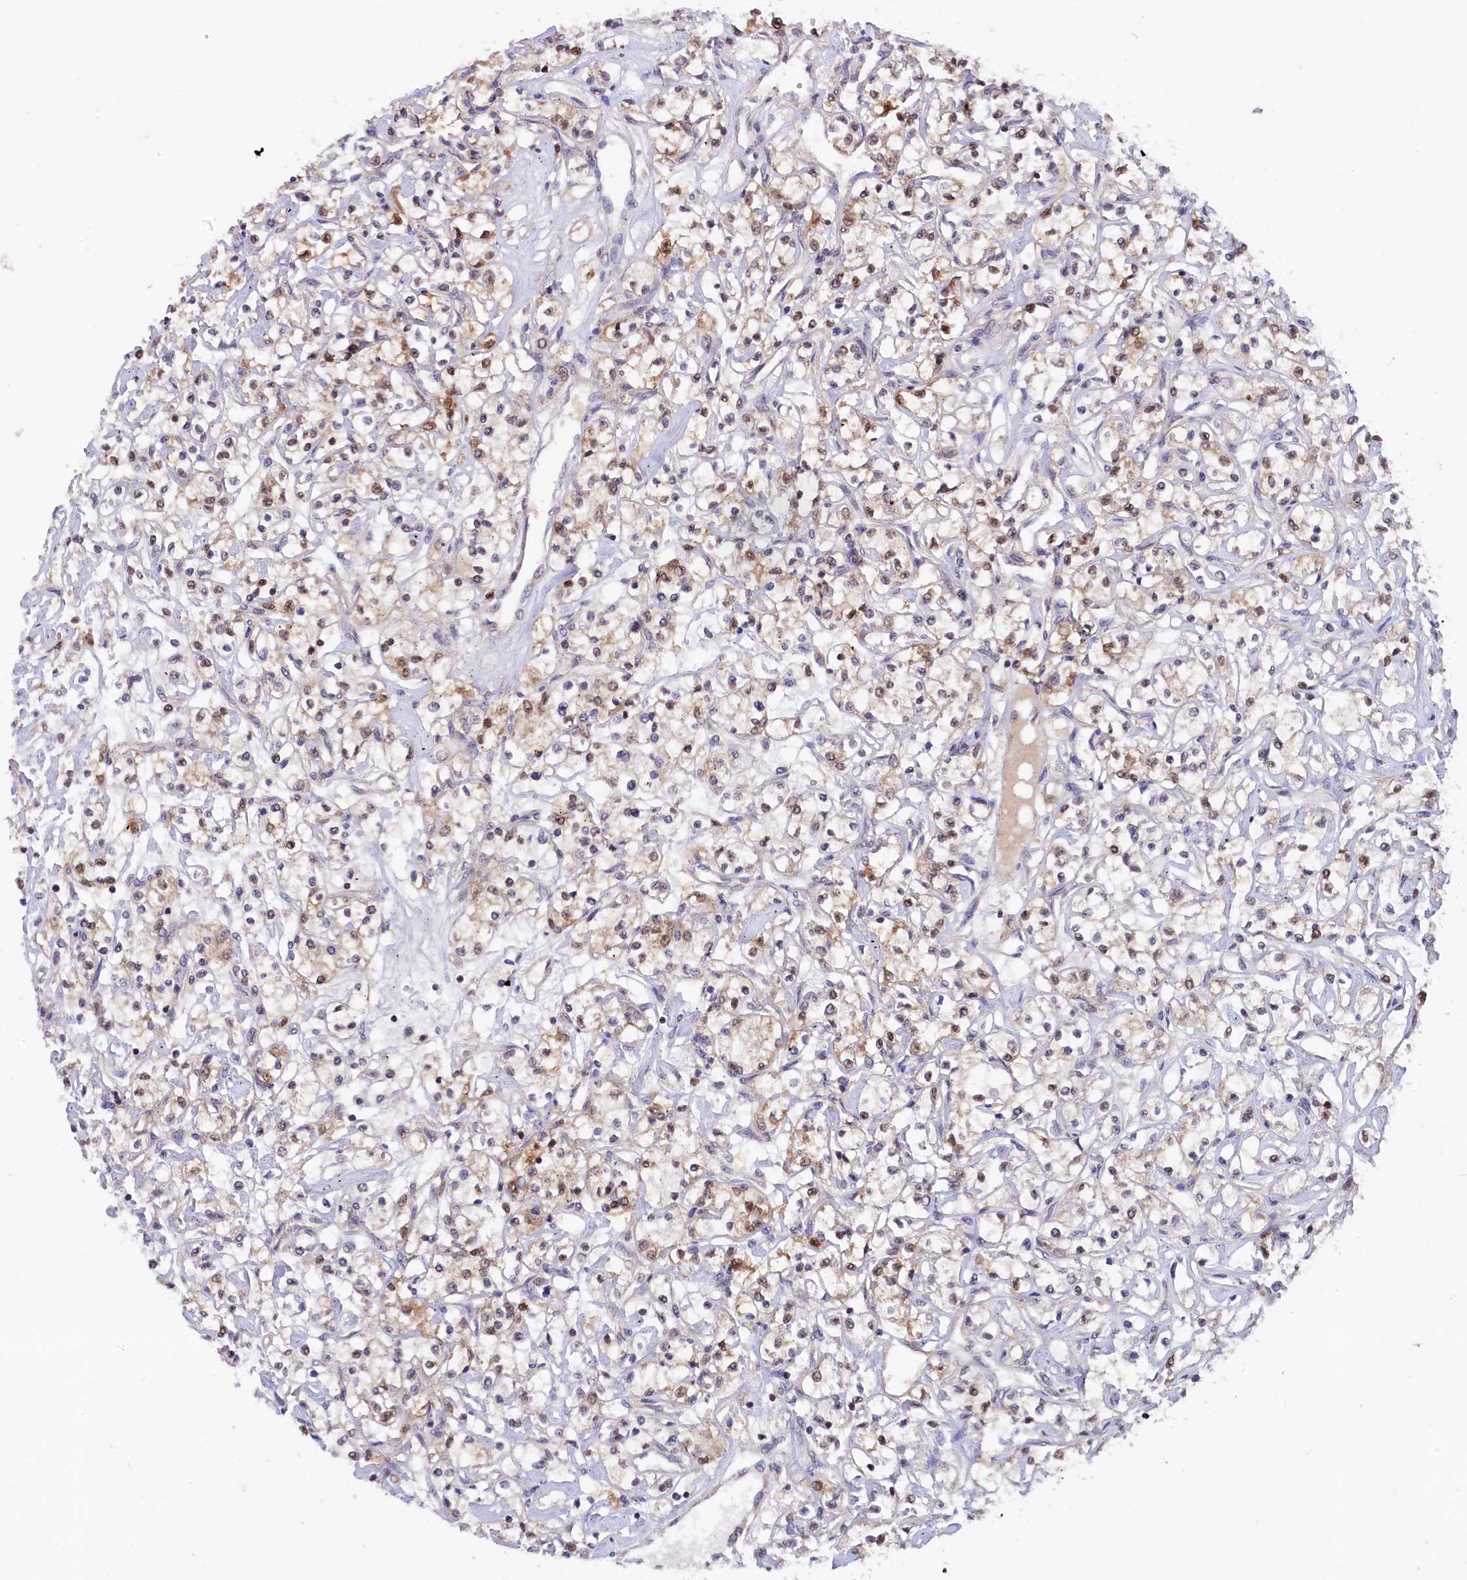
{"staining": {"intensity": "moderate", "quantity": "25%-75%", "location": "cytoplasmic/membranous,nuclear"}, "tissue": "renal cancer", "cell_type": "Tumor cells", "image_type": "cancer", "snomed": [{"axis": "morphology", "description": "Adenocarcinoma, NOS"}, {"axis": "topography", "description": "Kidney"}], "caption": "Immunohistochemistry of human renal cancer (adenocarcinoma) demonstrates medium levels of moderate cytoplasmic/membranous and nuclear positivity in approximately 25%-75% of tumor cells.", "gene": "JPT2", "patient": {"sex": "female", "age": 59}}